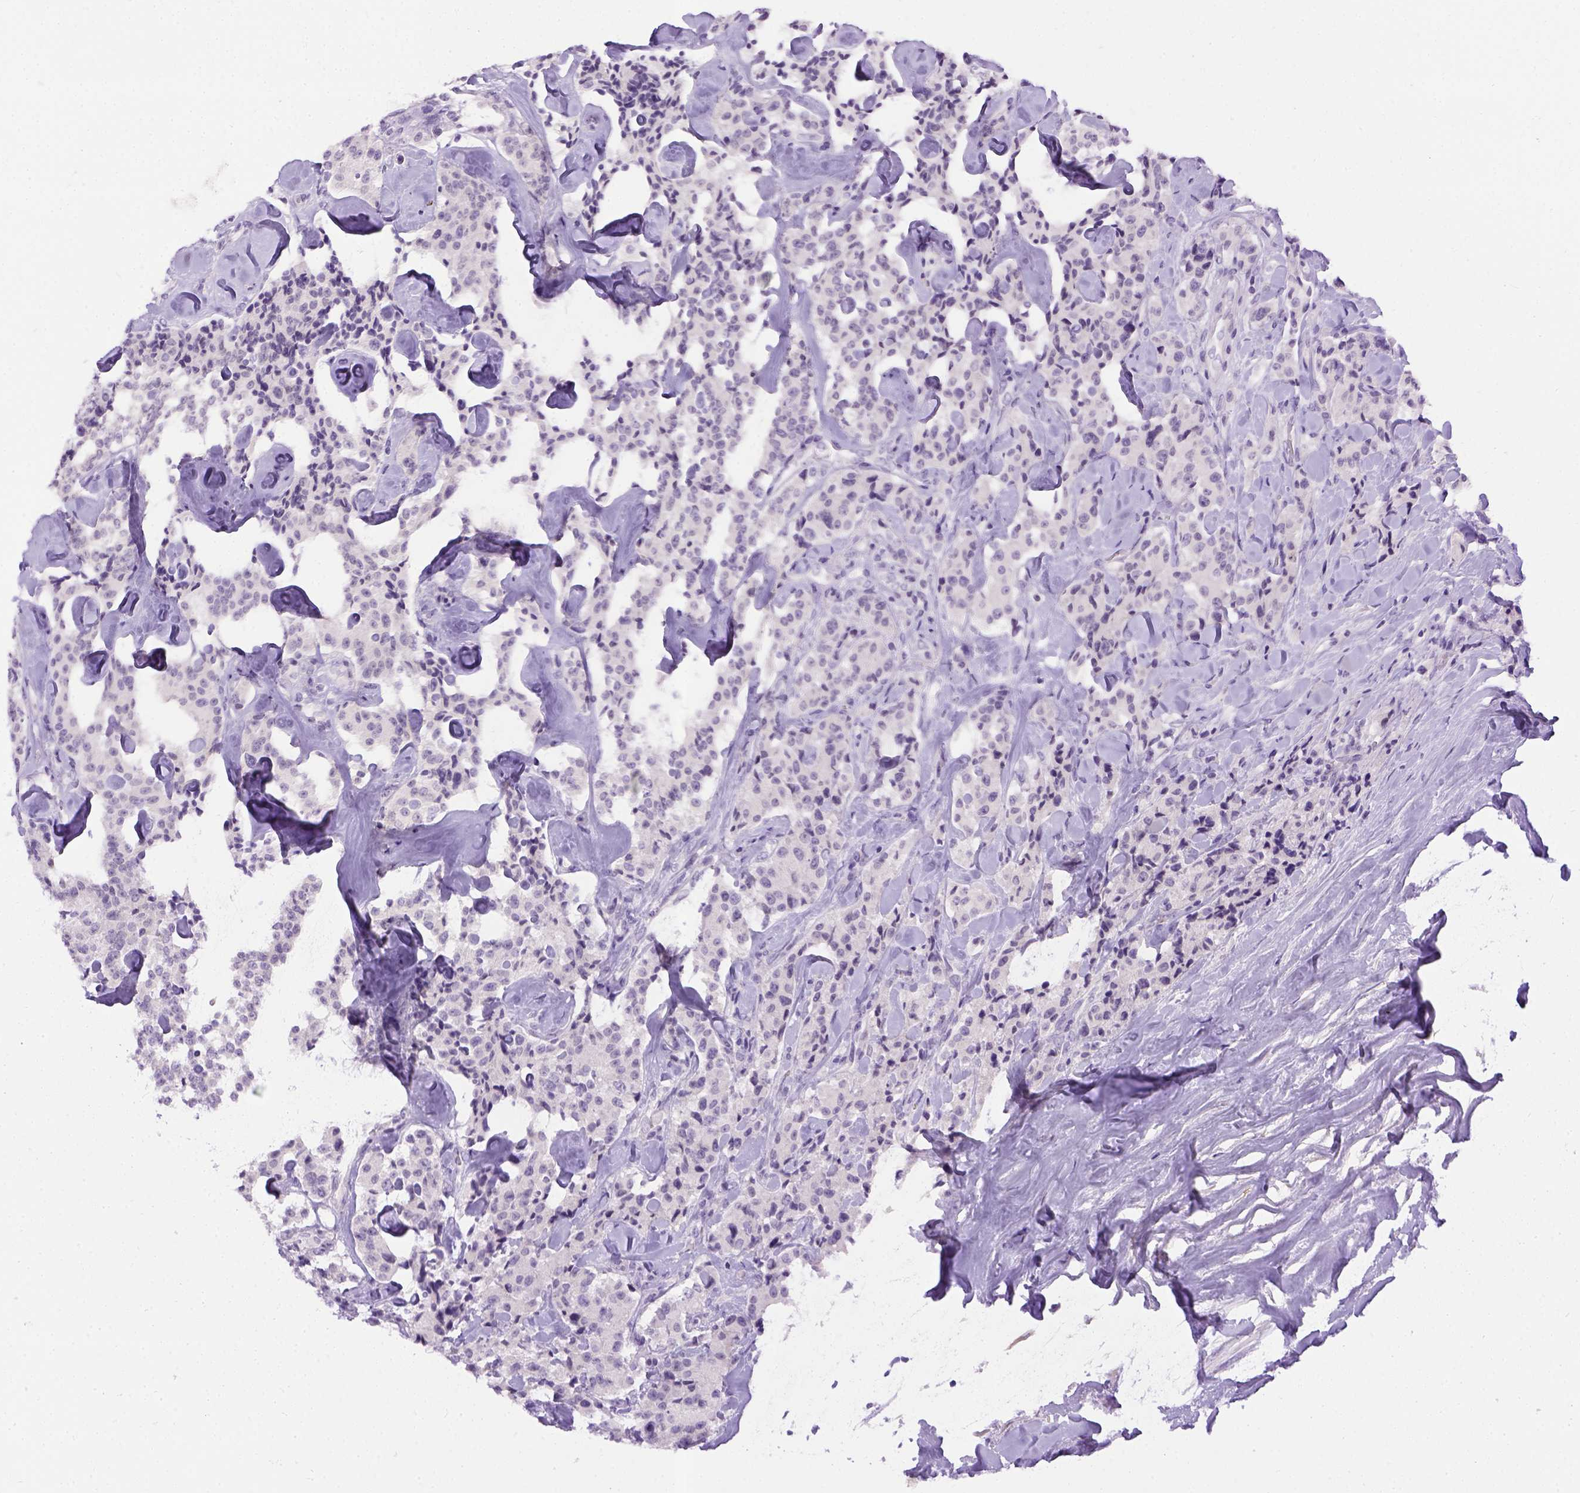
{"staining": {"intensity": "negative", "quantity": "none", "location": "none"}, "tissue": "carcinoid", "cell_type": "Tumor cells", "image_type": "cancer", "snomed": [{"axis": "morphology", "description": "Carcinoid, malignant, NOS"}, {"axis": "topography", "description": "Pancreas"}], "caption": "Micrograph shows no protein positivity in tumor cells of carcinoid tissue.", "gene": "FAM184B", "patient": {"sex": "male", "age": 41}}